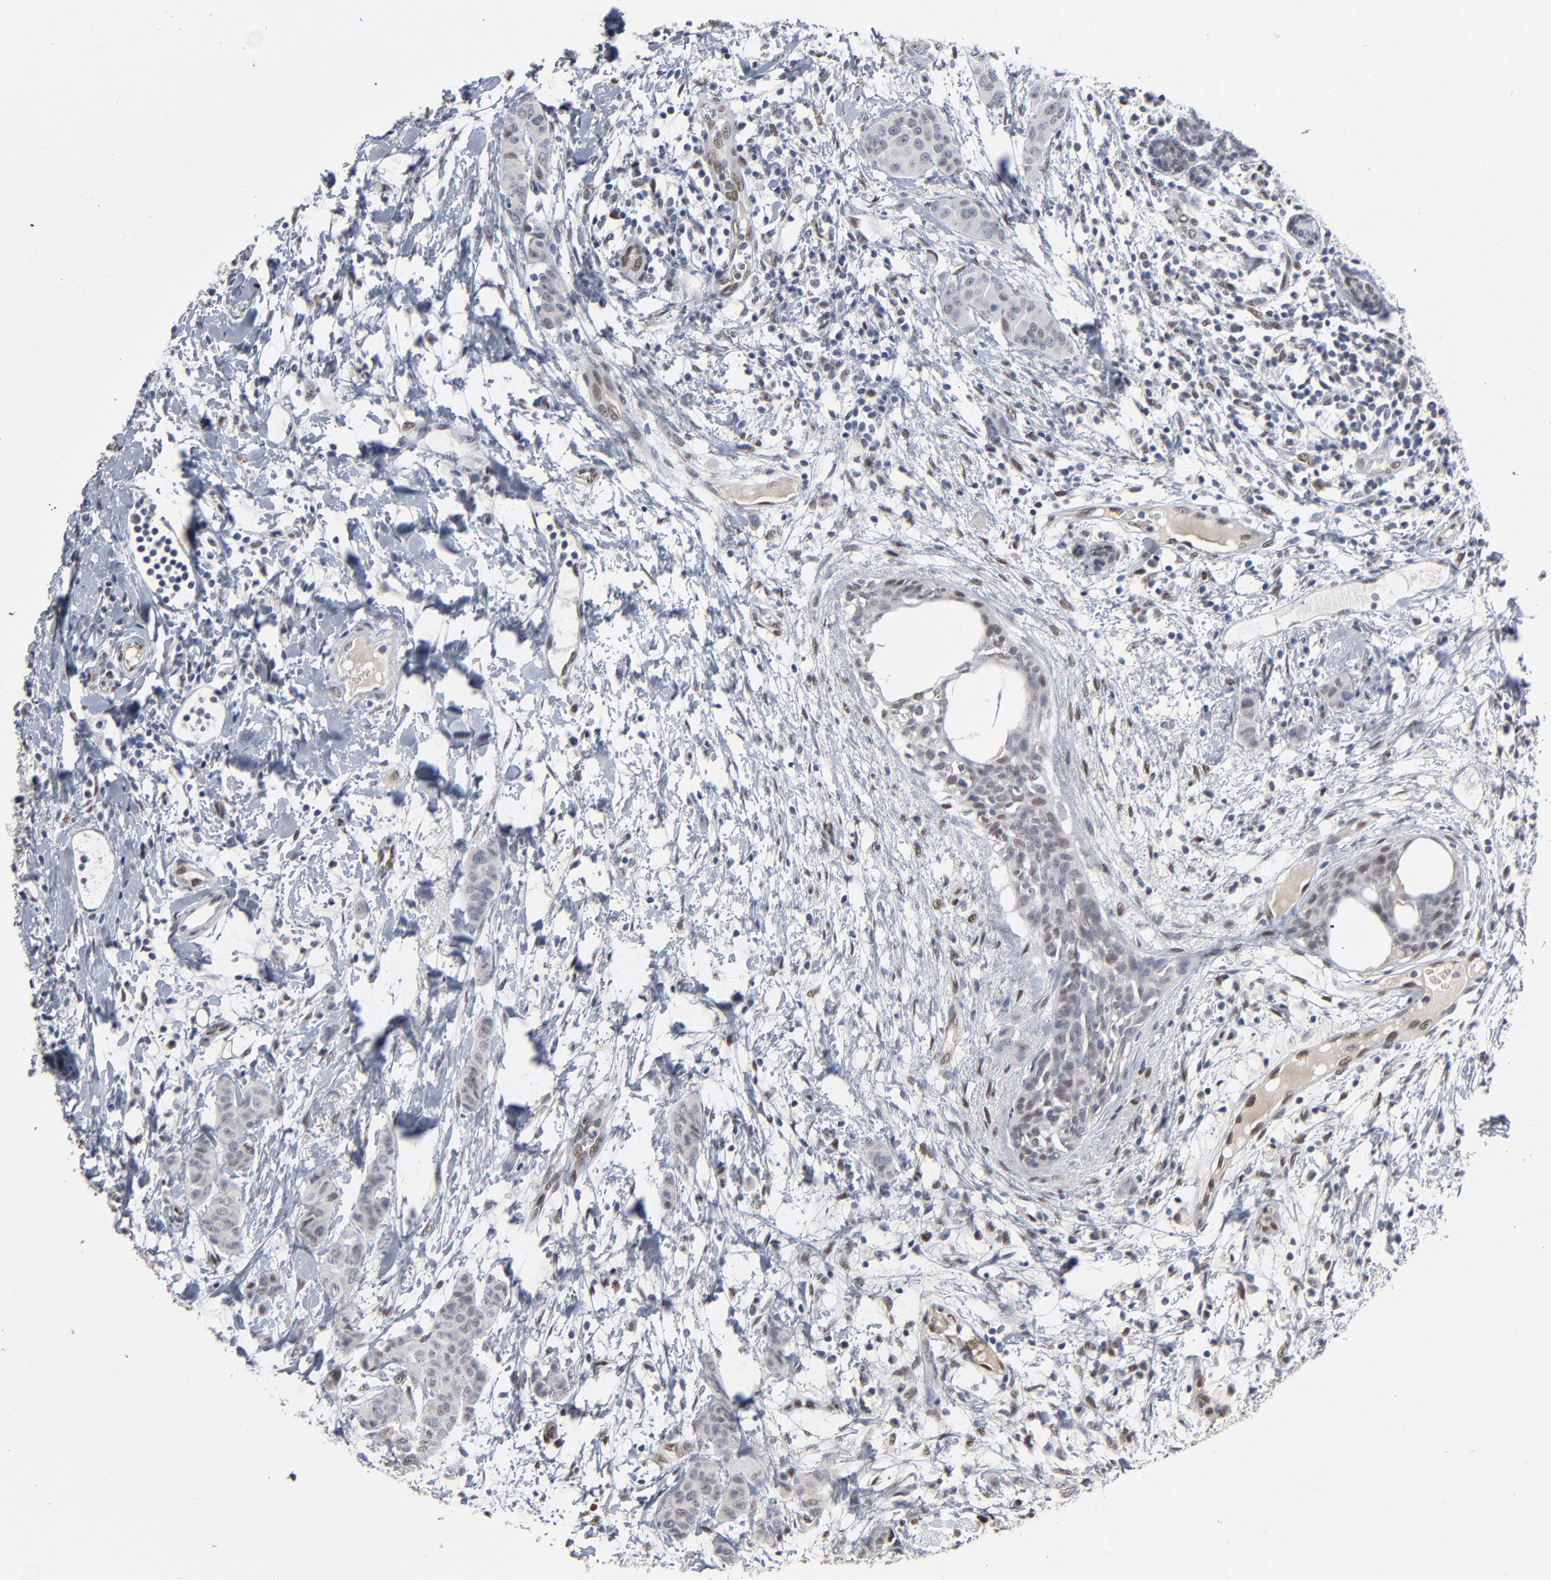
{"staining": {"intensity": "negative", "quantity": "none", "location": "none"}, "tissue": "breast cancer", "cell_type": "Tumor cells", "image_type": "cancer", "snomed": [{"axis": "morphology", "description": "Duct carcinoma"}, {"axis": "topography", "description": "Breast"}], "caption": "Tumor cells show no significant expression in invasive ductal carcinoma (breast).", "gene": "ATF7", "patient": {"sex": "female", "age": 40}}